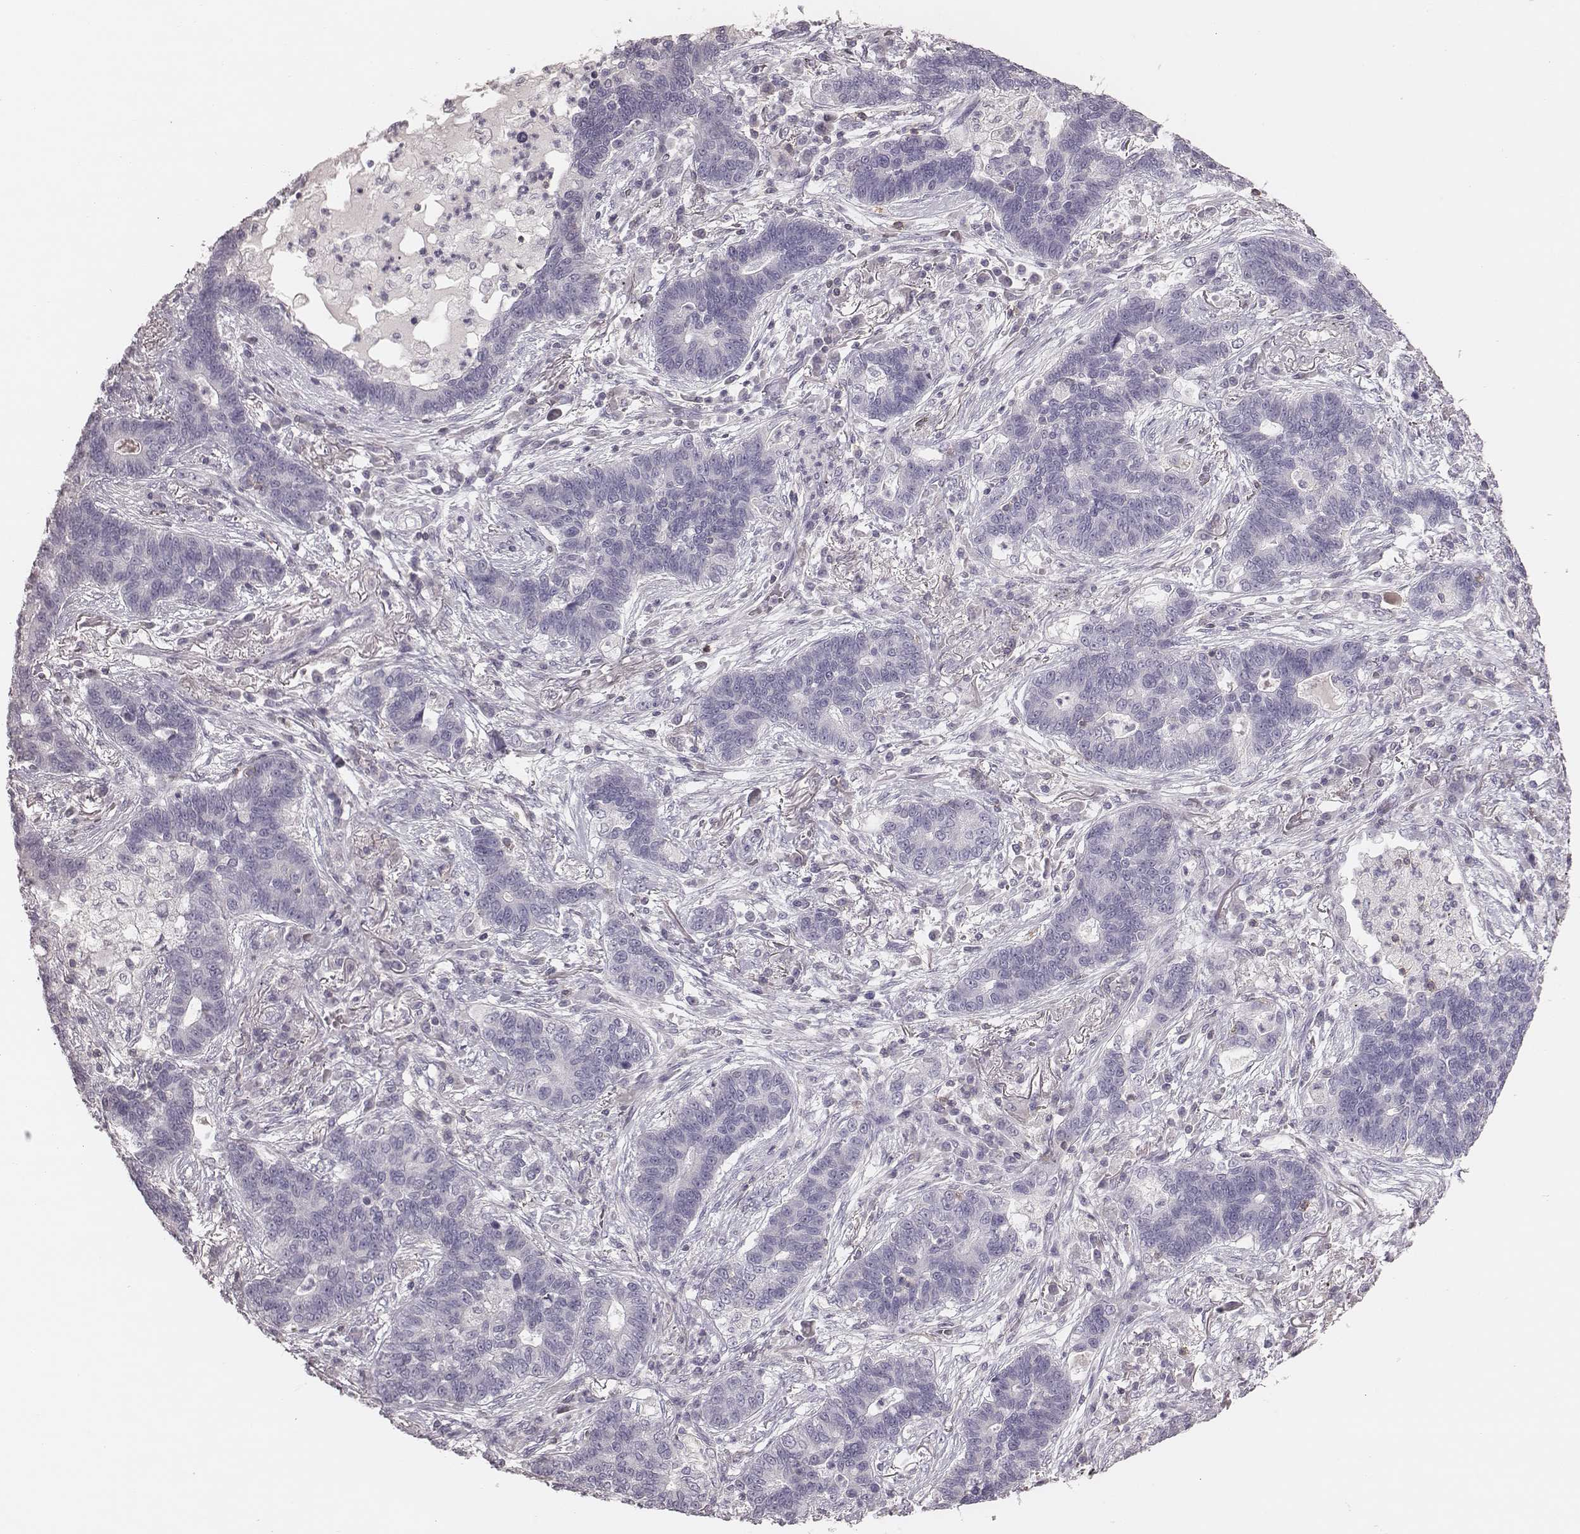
{"staining": {"intensity": "negative", "quantity": "none", "location": "none"}, "tissue": "lung cancer", "cell_type": "Tumor cells", "image_type": "cancer", "snomed": [{"axis": "morphology", "description": "Adenocarcinoma, NOS"}, {"axis": "topography", "description": "Lung"}], "caption": "Immunohistochemistry micrograph of lung adenocarcinoma stained for a protein (brown), which exhibits no staining in tumor cells.", "gene": "PDCD1", "patient": {"sex": "female", "age": 57}}